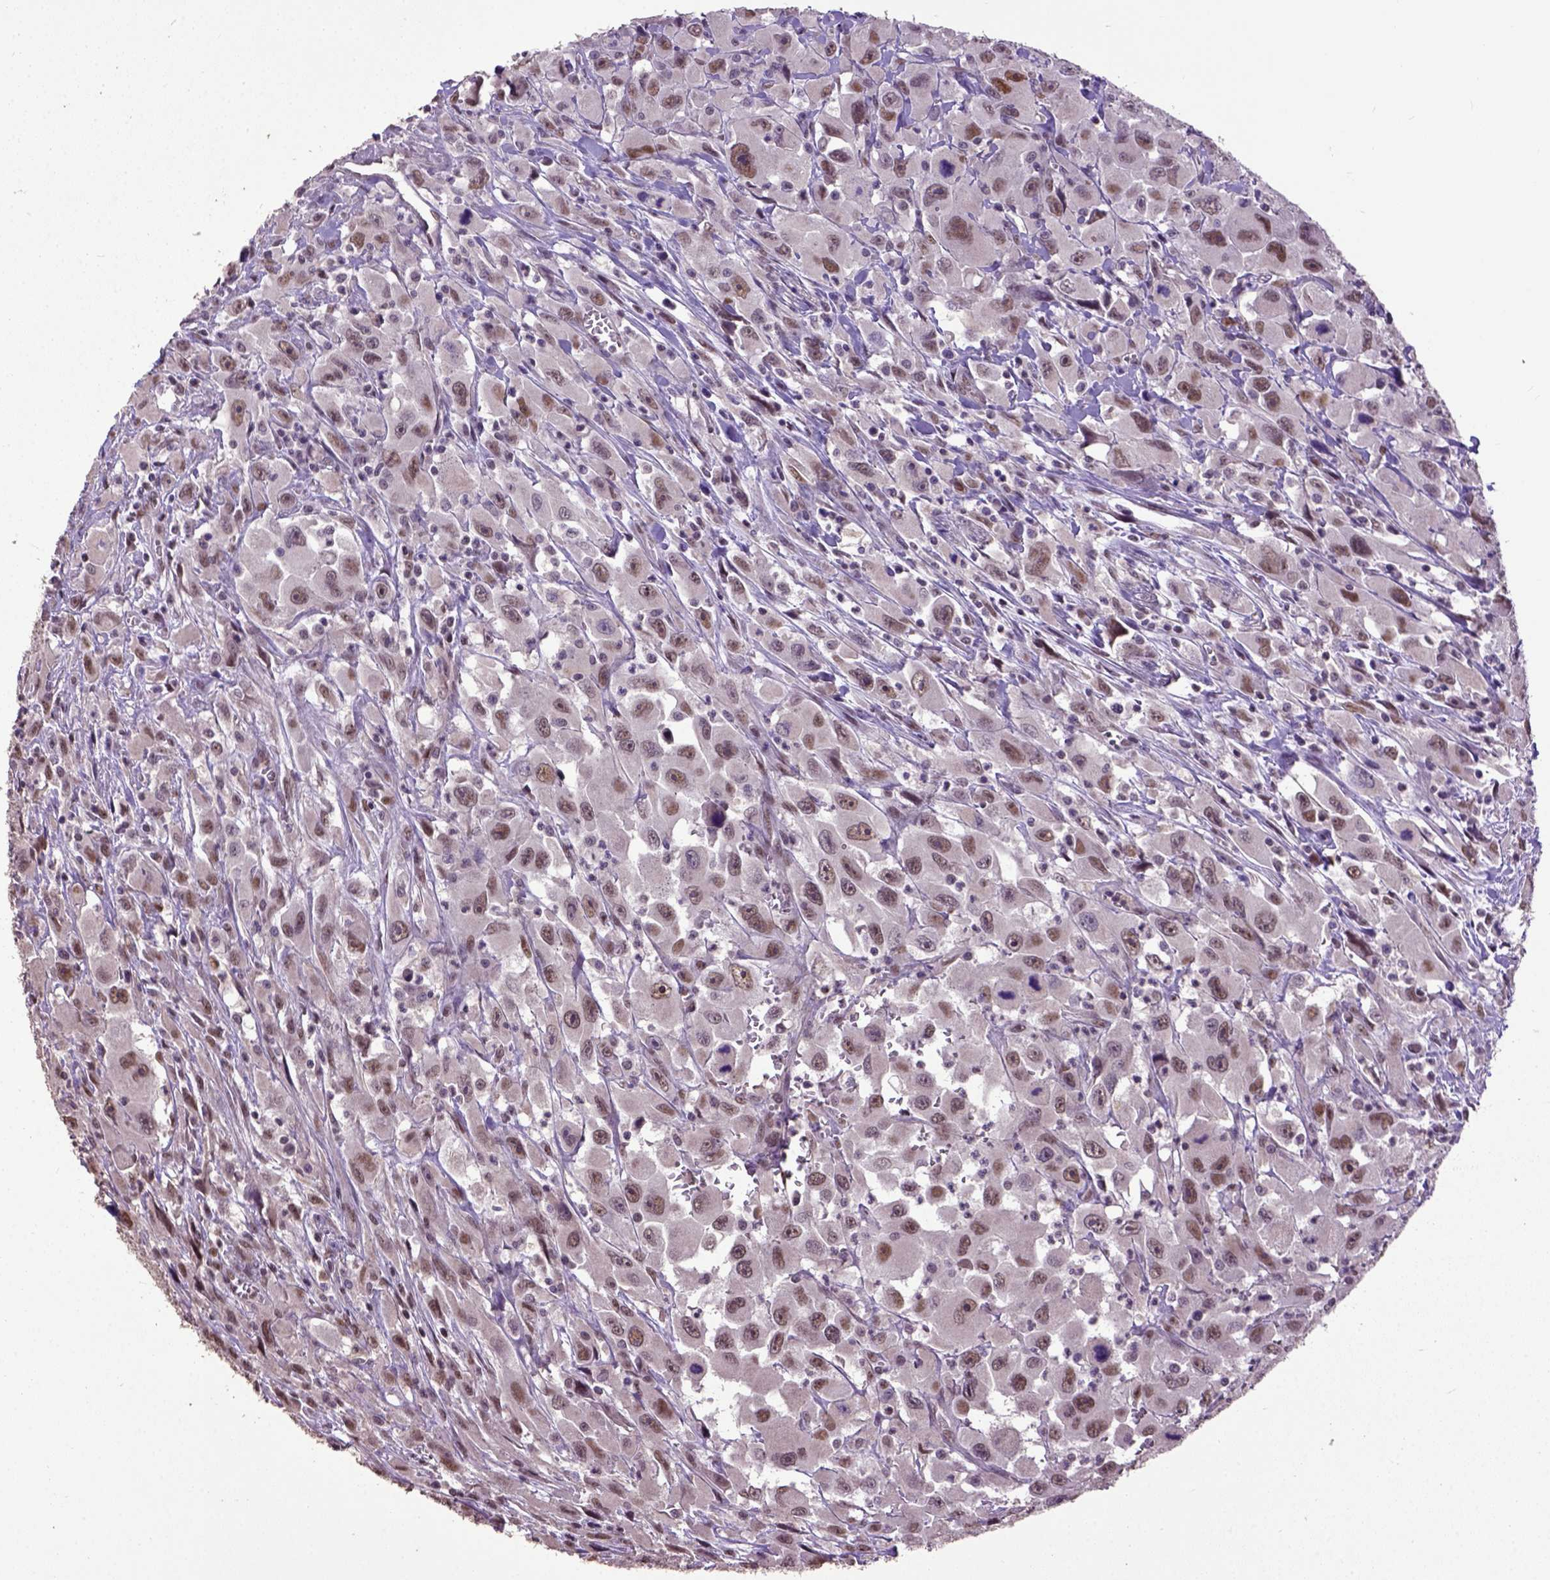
{"staining": {"intensity": "moderate", "quantity": ">75%", "location": "nuclear"}, "tissue": "head and neck cancer", "cell_type": "Tumor cells", "image_type": "cancer", "snomed": [{"axis": "morphology", "description": "Squamous cell carcinoma, NOS"}, {"axis": "morphology", "description": "Squamous cell carcinoma, metastatic, NOS"}, {"axis": "topography", "description": "Oral tissue"}, {"axis": "topography", "description": "Head-Neck"}], "caption": "There is medium levels of moderate nuclear expression in tumor cells of head and neck metastatic squamous cell carcinoma, as demonstrated by immunohistochemical staining (brown color).", "gene": "UBA3", "patient": {"sex": "female", "age": 85}}